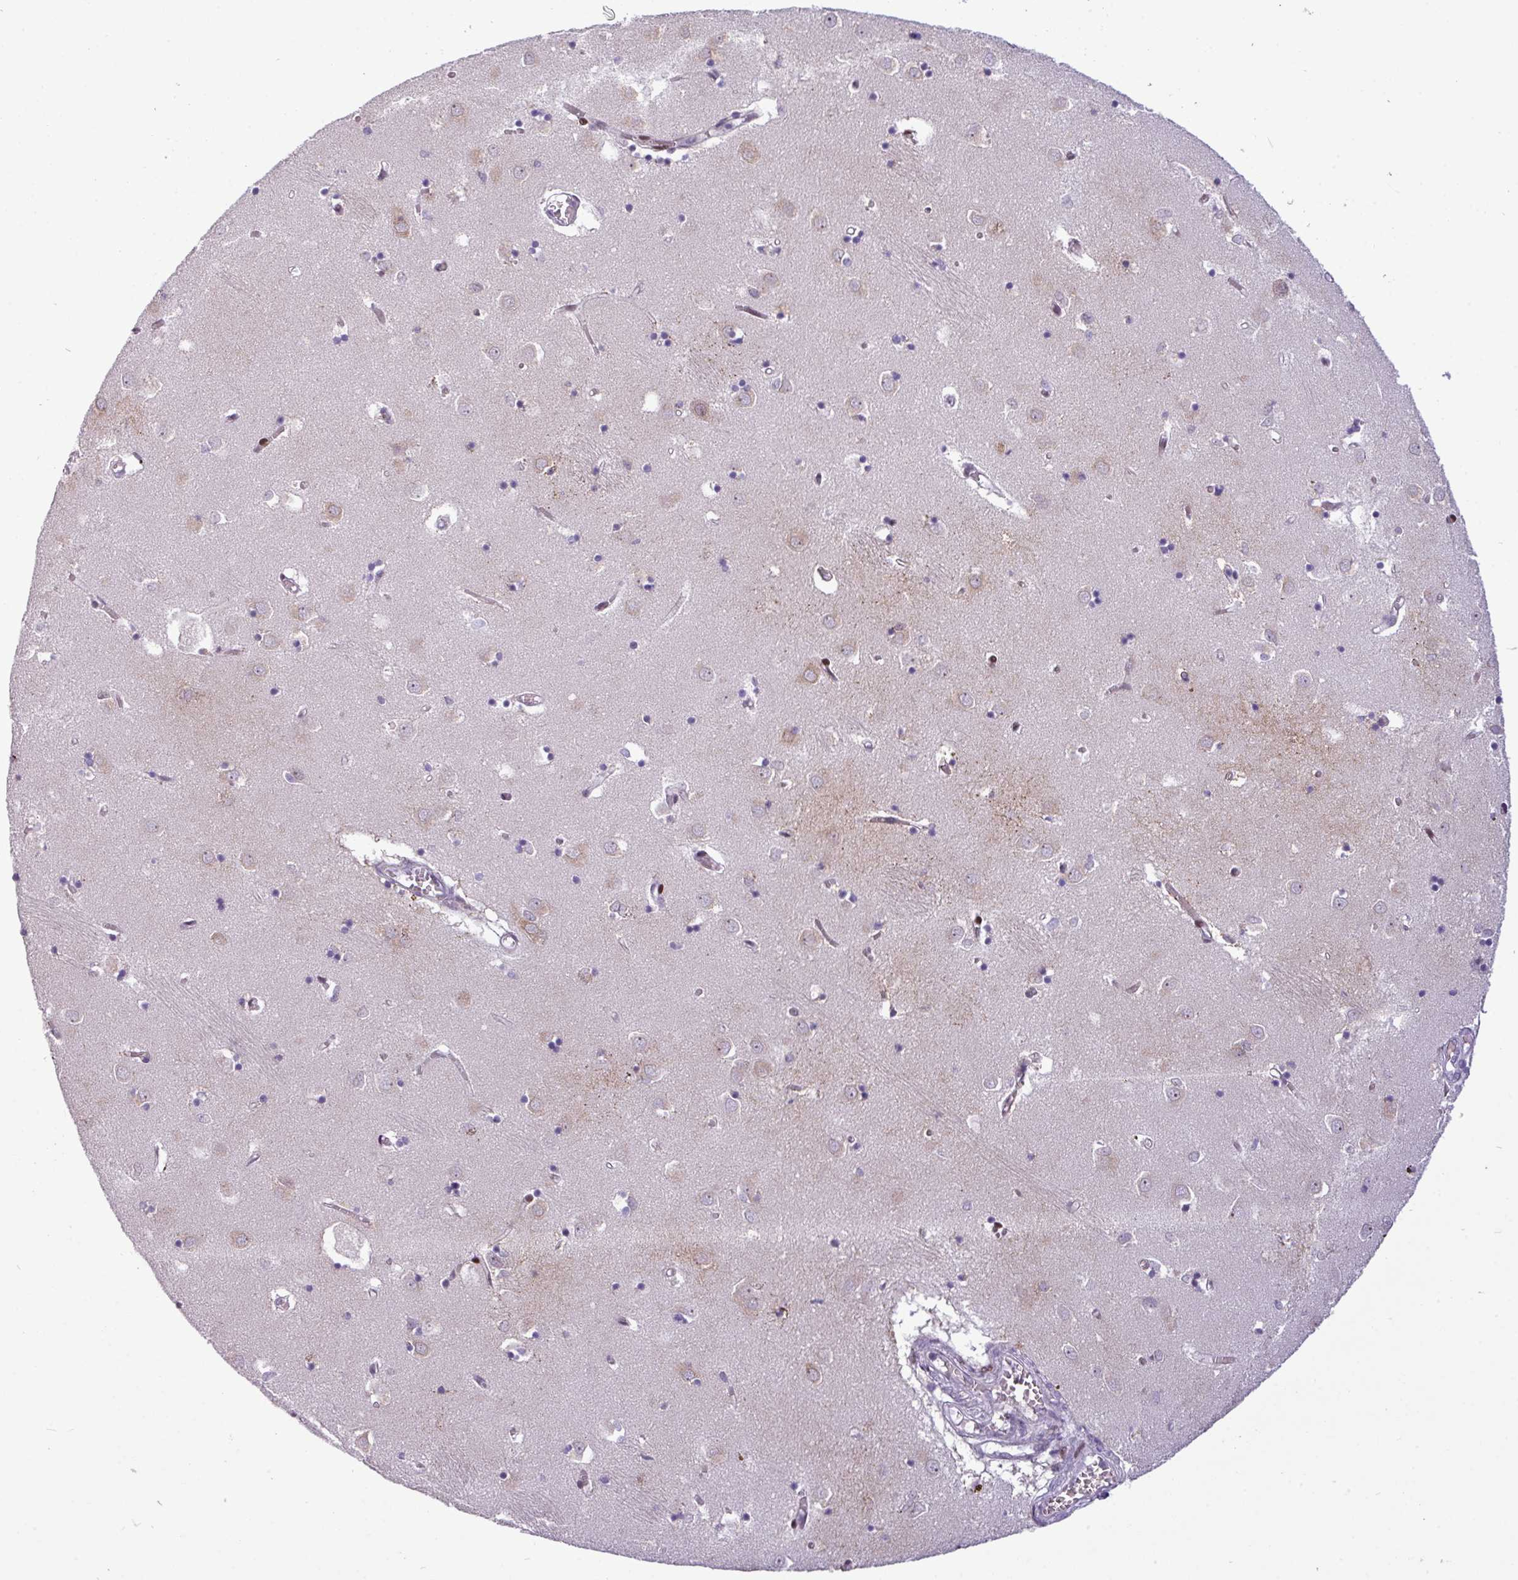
{"staining": {"intensity": "negative", "quantity": "none", "location": "none"}, "tissue": "caudate", "cell_type": "Glial cells", "image_type": "normal", "snomed": [{"axis": "morphology", "description": "Normal tissue, NOS"}, {"axis": "topography", "description": "Lateral ventricle wall"}], "caption": "Immunohistochemistry (IHC) photomicrograph of benign caudate: human caudate stained with DAB (3,3'-diaminobenzidine) displays no significant protein expression in glial cells. Nuclei are stained in blue.", "gene": "SLC66A2", "patient": {"sex": "male", "age": 70}}